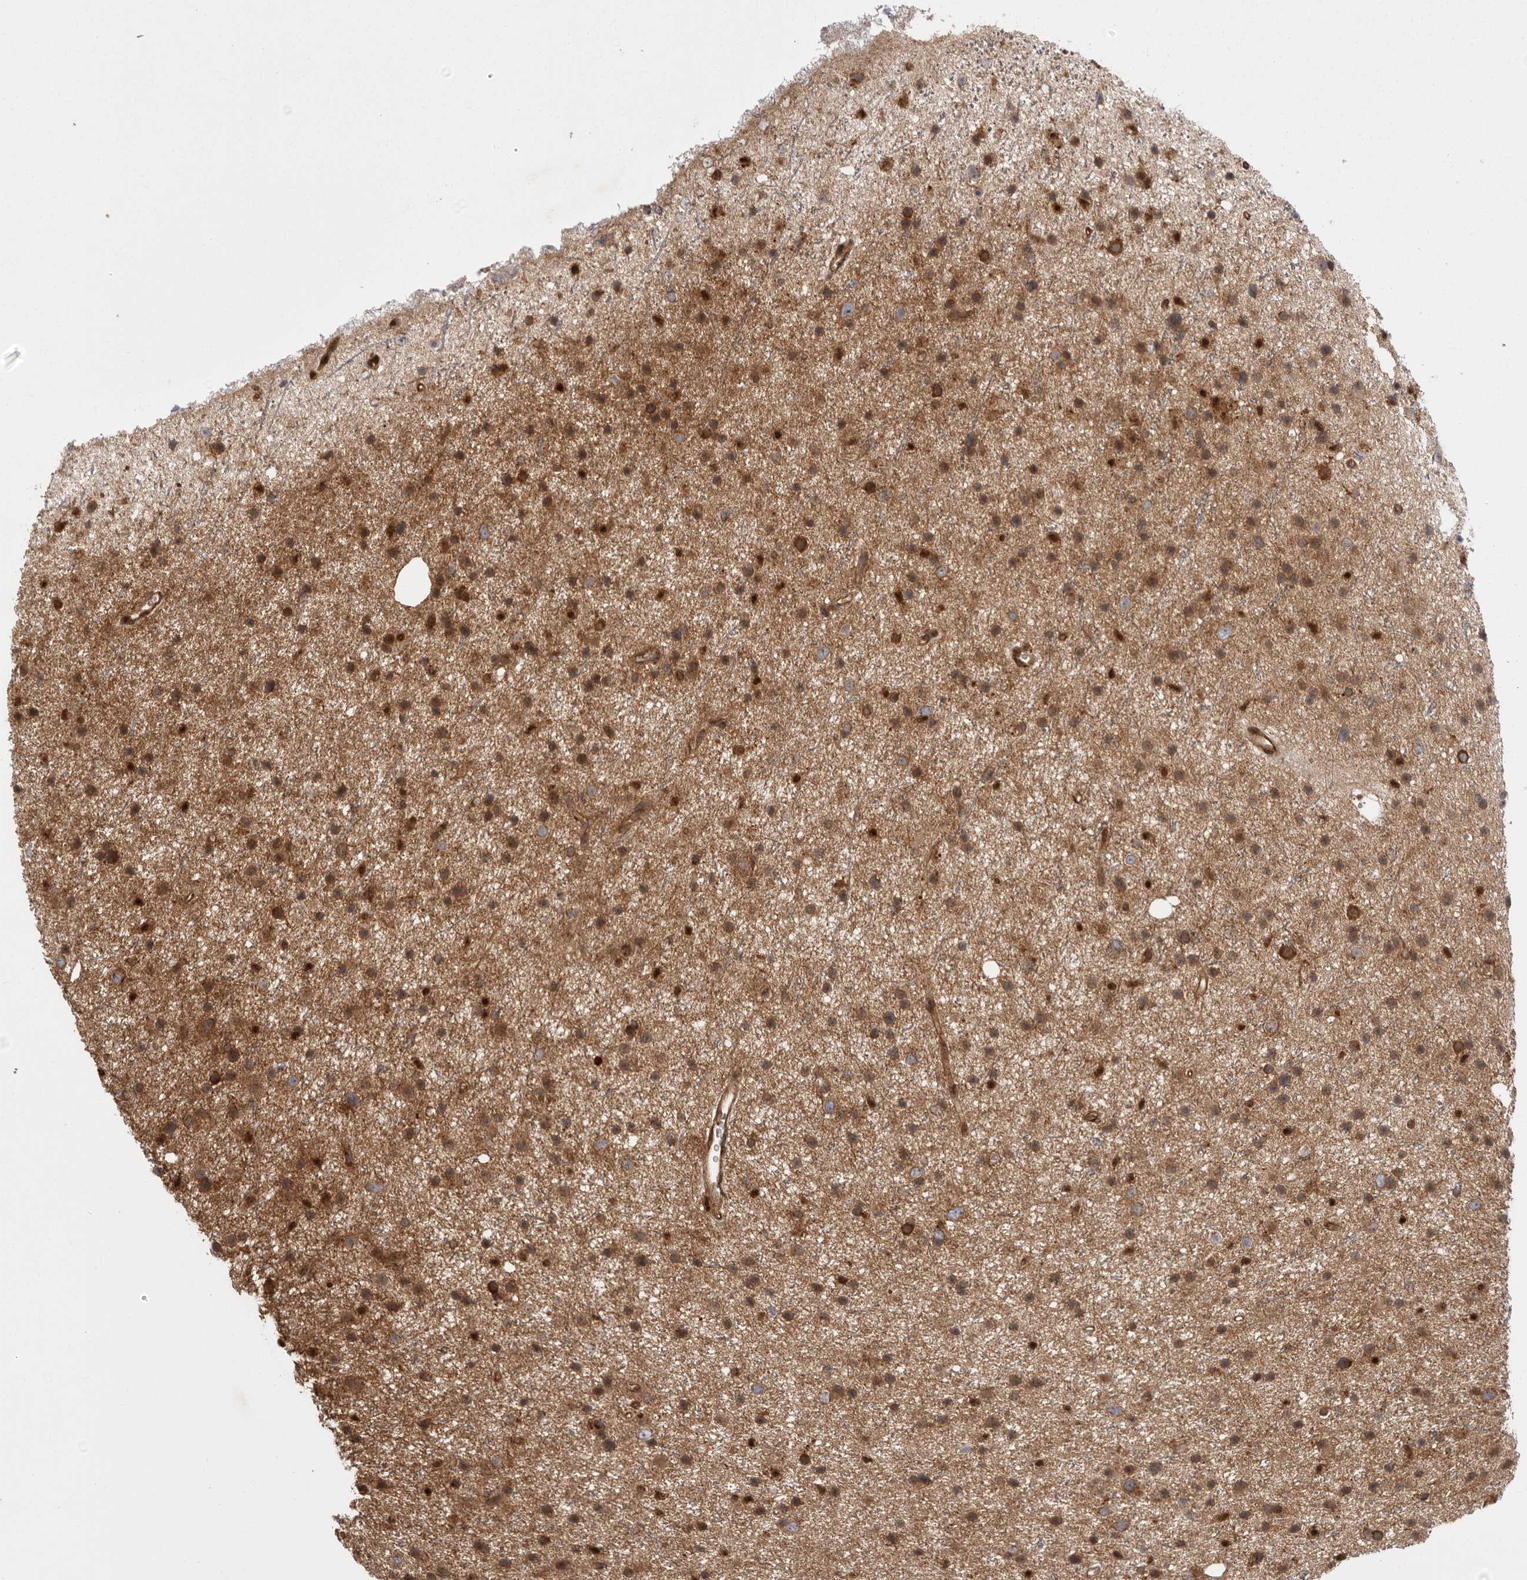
{"staining": {"intensity": "moderate", "quantity": ">75%", "location": "cytoplasmic/membranous"}, "tissue": "glioma", "cell_type": "Tumor cells", "image_type": "cancer", "snomed": [{"axis": "morphology", "description": "Glioma, malignant, Low grade"}, {"axis": "topography", "description": "Cerebral cortex"}], "caption": "Protein analysis of glioma tissue reveals moderate cytoplasmic/membranous staining in approximately >75% of tumor cells.", "gene": "DHDDS", "patient": {"sex": "female", "age": 39}}